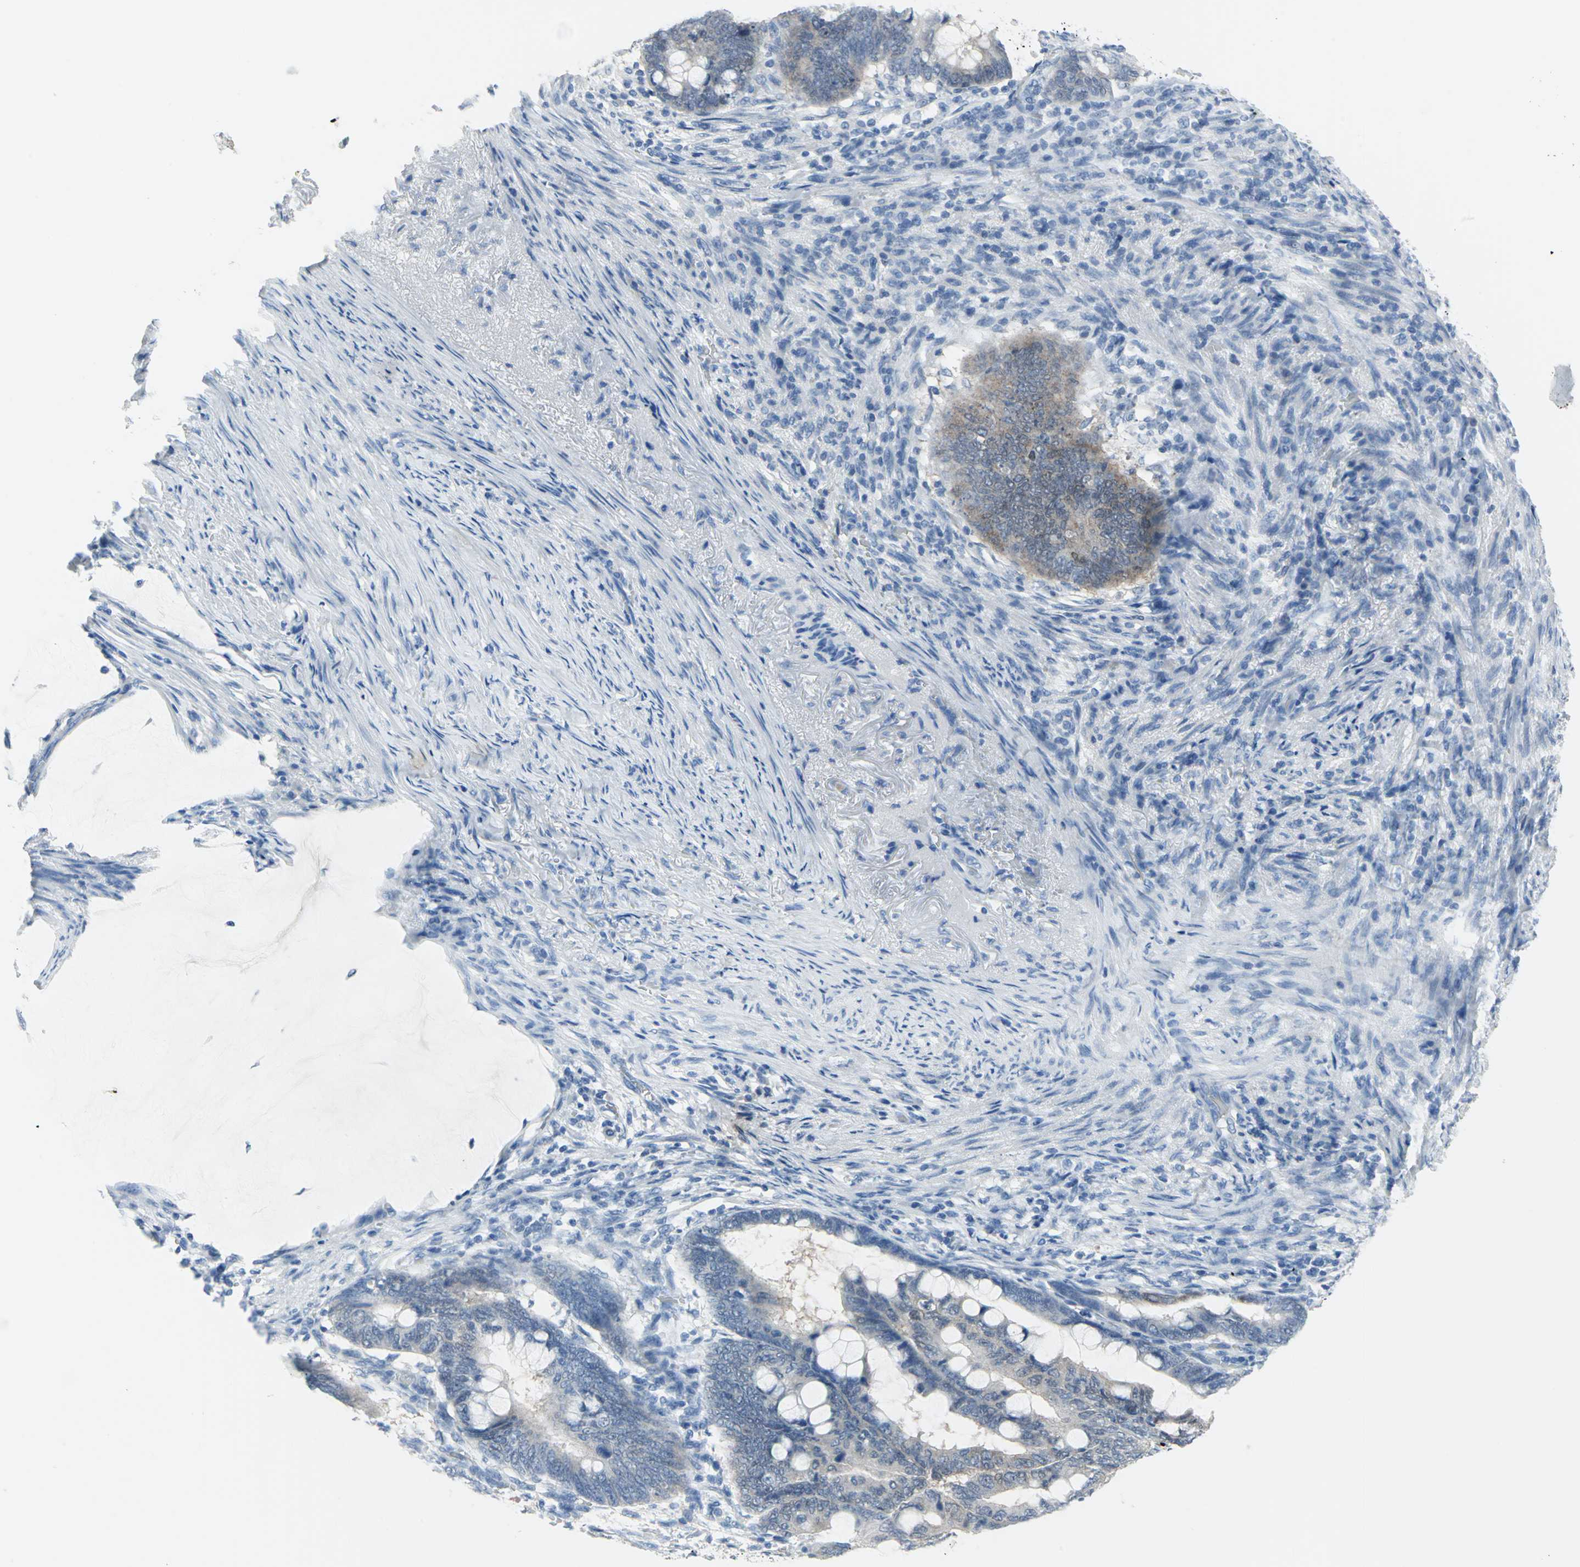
{"staining": {"intensity": "weak", "quantity": ">75%", "location": "cytoplasmic/membranous"}, "tissue": "colorectal cancer", "cell_type": "Tumor cells", "image_type": "cancer", "snomed": [{"axis": "morphology", "description": "Normal tissue, NOS"}, {"axis": "morphology", "description": "Adenocarcinoma, NOS"}, {"axis": "topography", "description": "Rectum"}, {"axis": "topography", "description": "Peripheral nerve tissue"}], "caption": "About >75% of tumor cells in colorectal adenocarcinoma show weak cytoplasmic/membranous protein positivity as visualized by brown immunohistochemical staining.", "gene": "SFN", "patient": {"sex": "male", "age": 92}}